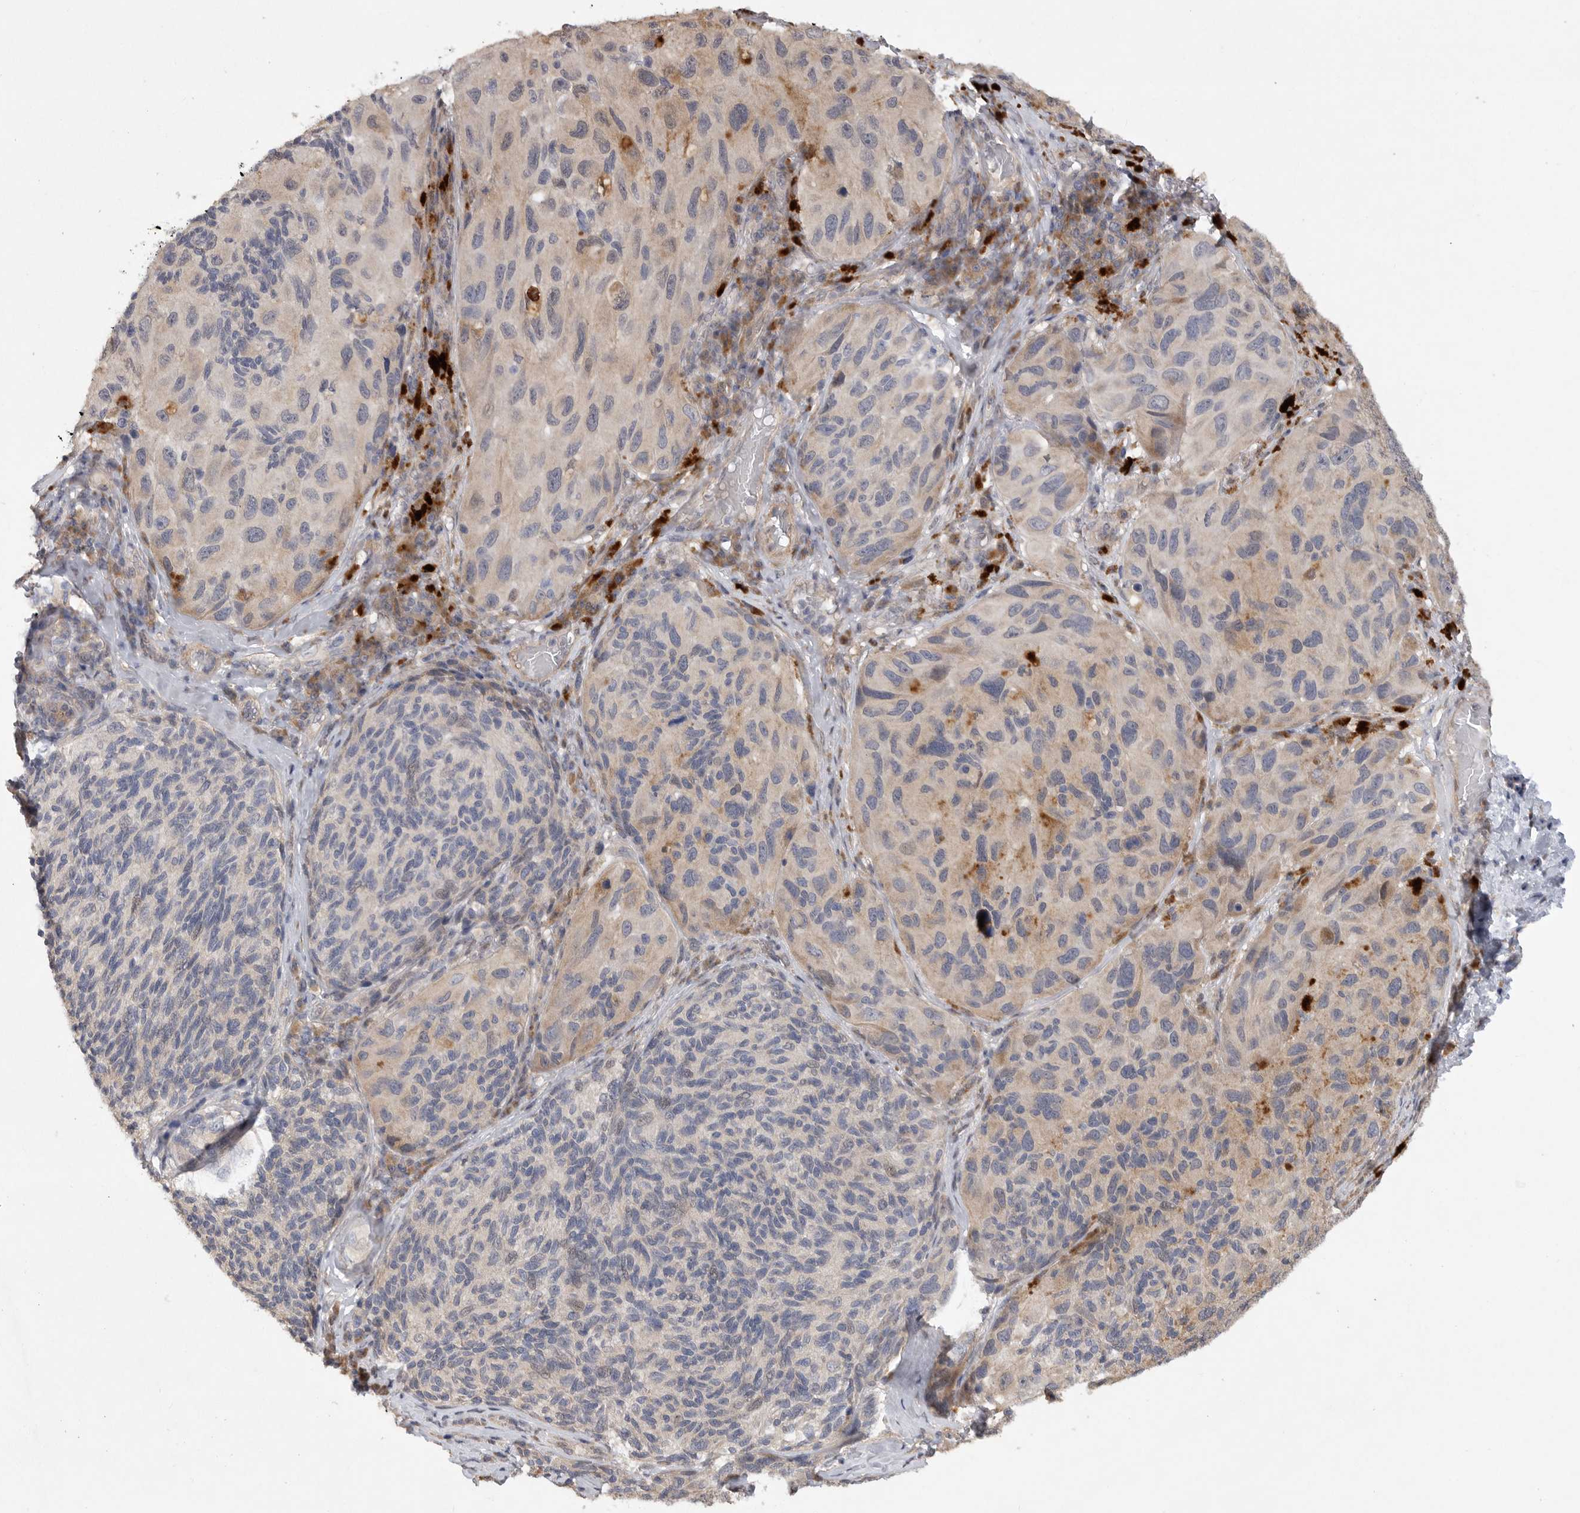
{"staining": {"intensity": "negative", "quantity": "none", "location": "none"}, "tissue": "melanoma", "cell_type": "Tumor cells", "image_type": "cancer", "snomed": [{"axis": "morphology", "description": "Malignant melanoma, NOS"}, {"axis": "topography", "description": "Skin"}], "caption": "This is an immunohistochemistry photomicrograph of malignant melanoma. There is no positivity in tumor cells.", "gene": "EDEM3", "patient": {"sex": "female", "age": 73}}